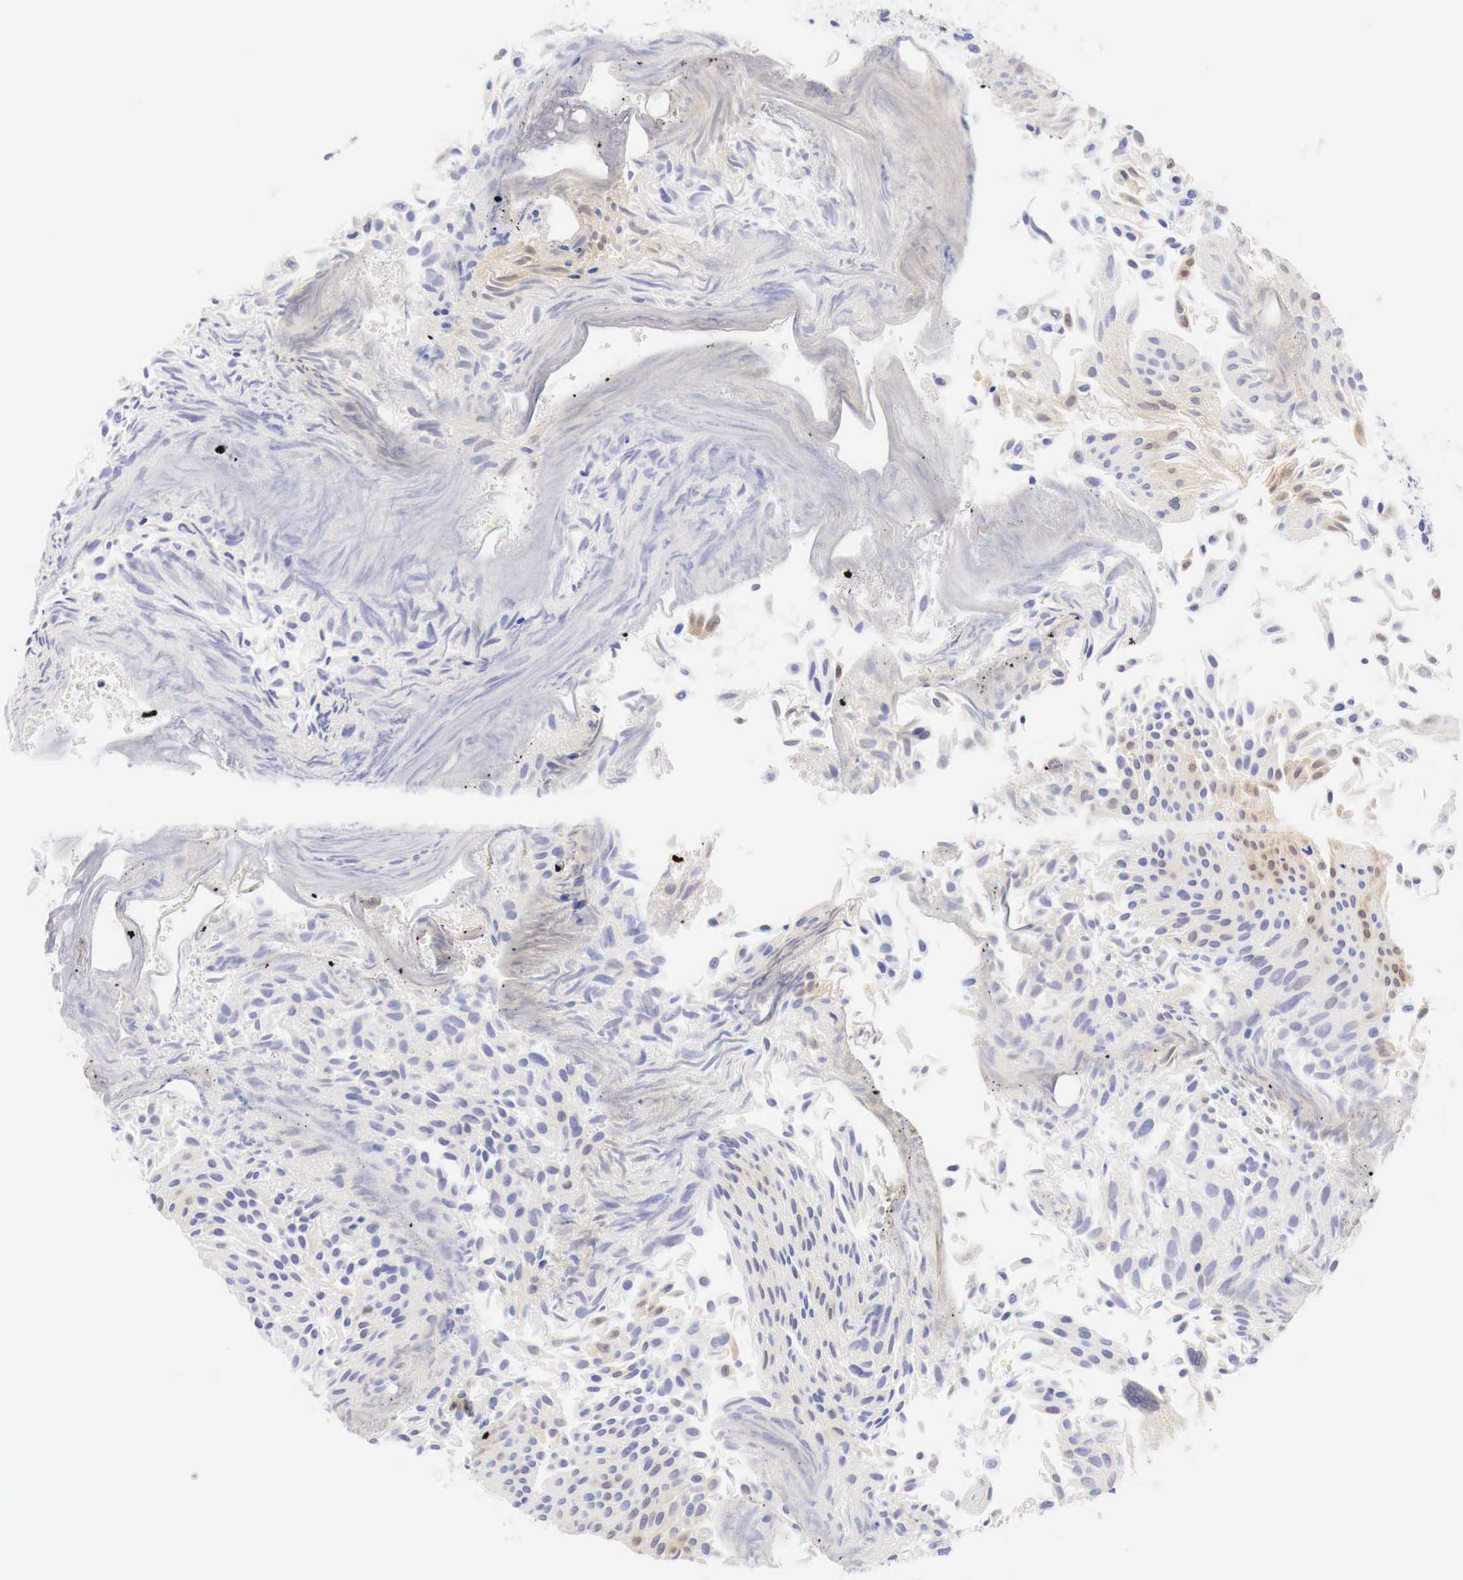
{"staining": {"intensity": "negative", "quantity": "none", "location": "none"}, "tissue": "urothelial cancer", "cell_type": "Tumor cells", "image_type": "cancer", "snomed": [{"axis": "morphology", "description": "Urothelial carcinoma, Low grade"}, {"axis": "topography", "description": "Urinary bladder"}], "caption": "IHC of human low-grade urothelial carcinoma displays no expression in tumor cells.", "gene": "CDKN2A", "patient": {"sex": "male", "age": 86}}